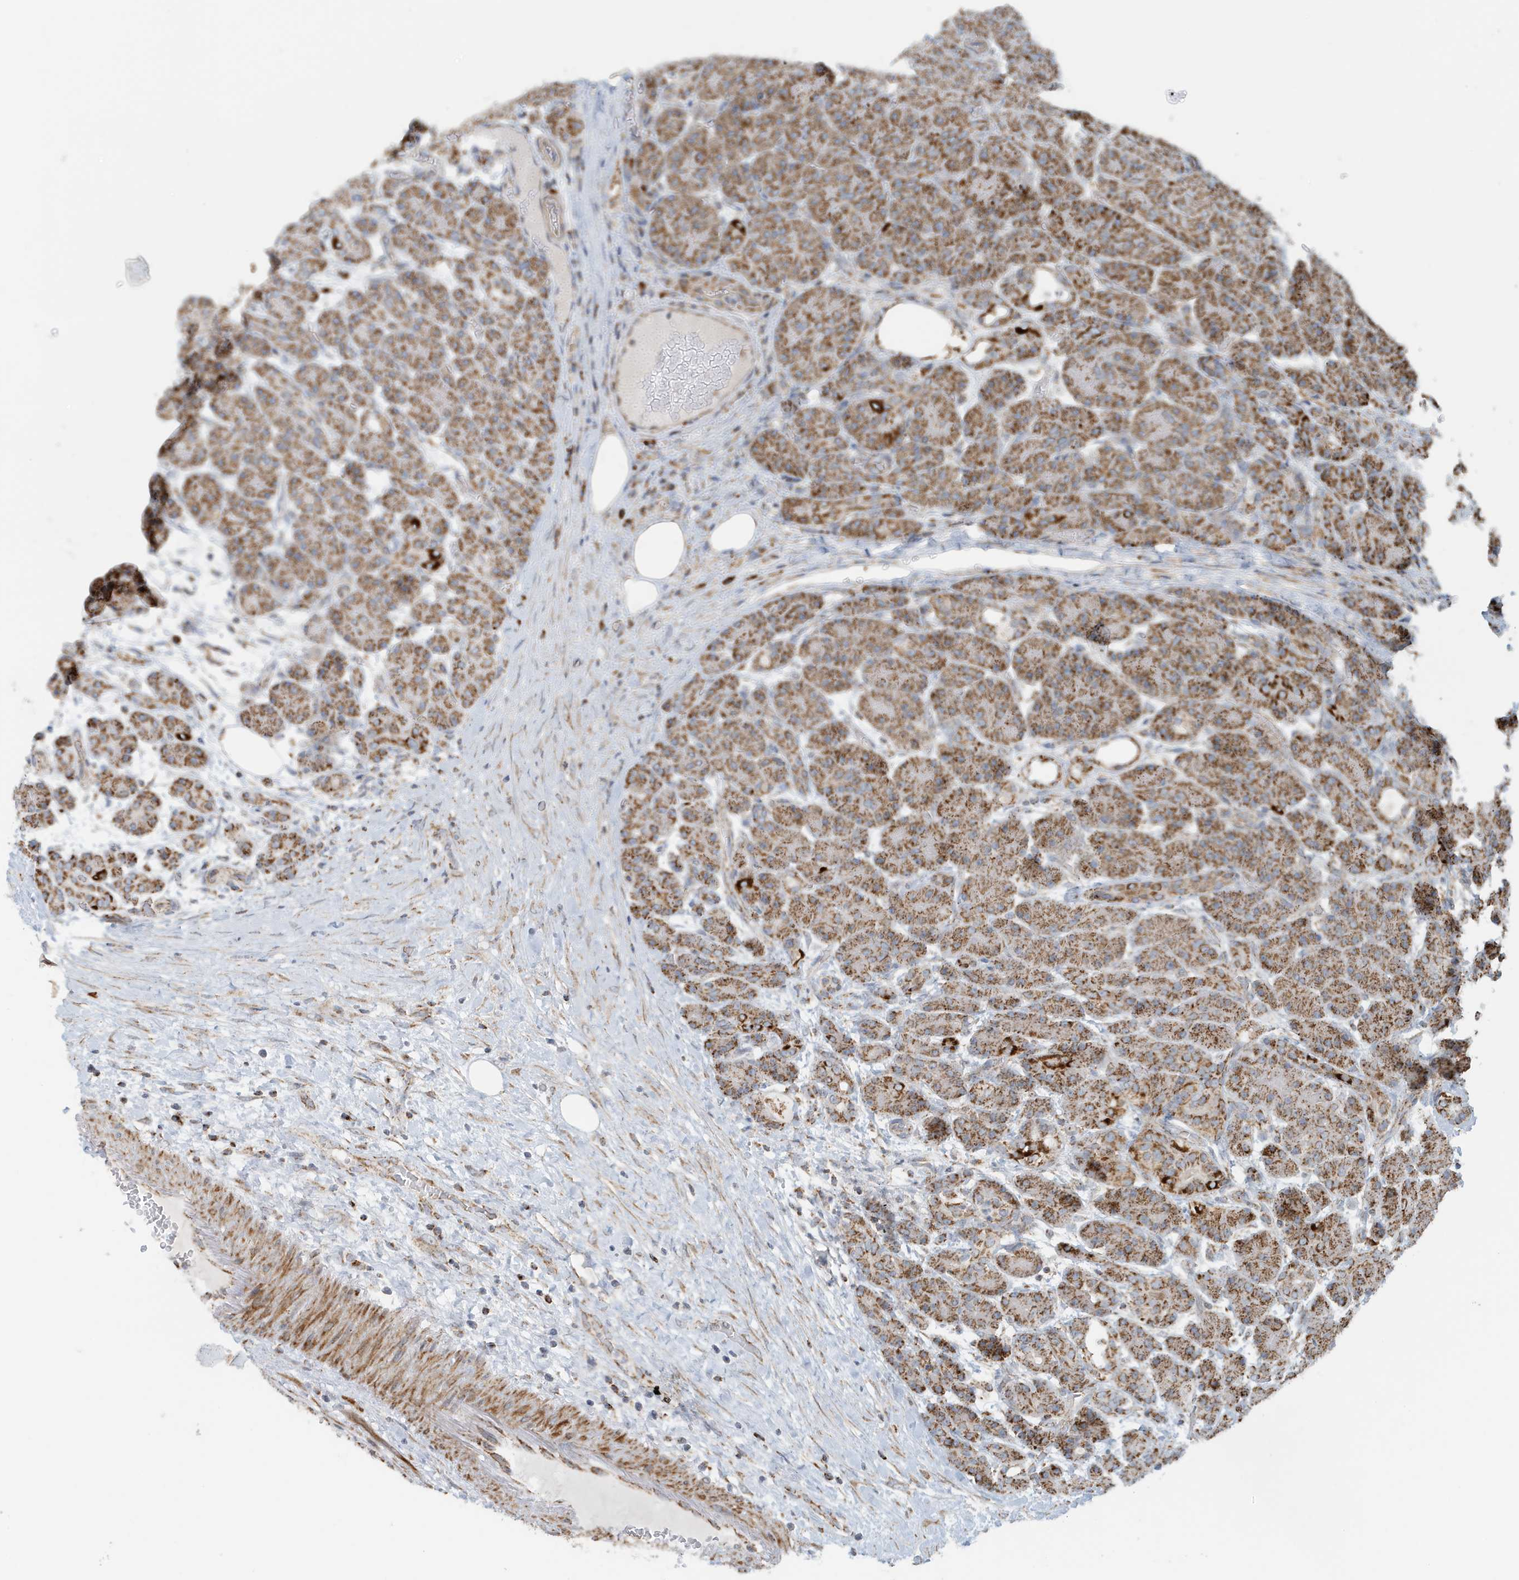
{"staining": {"intensity": "moderate", "quantity": ">75%", "location": "cytoplasmic/membranous"}, "tissue": "pancreas", "cell_type": "Exocrine glandular cells", "image_type": "normal", "snomed": [{"axis": "morphology", "description": "Normal tissue, NOS"}, {"axis": "topography", "description": "Pancreas"}], "caption": "Protein staining of unremarkable pancreas demonstrates moderate cytoplasmic/membranous expression in about >75% of exocrine glandular cells.", "gene": "MAN1A1", "patient": {"sex": "male", "age": 63}}